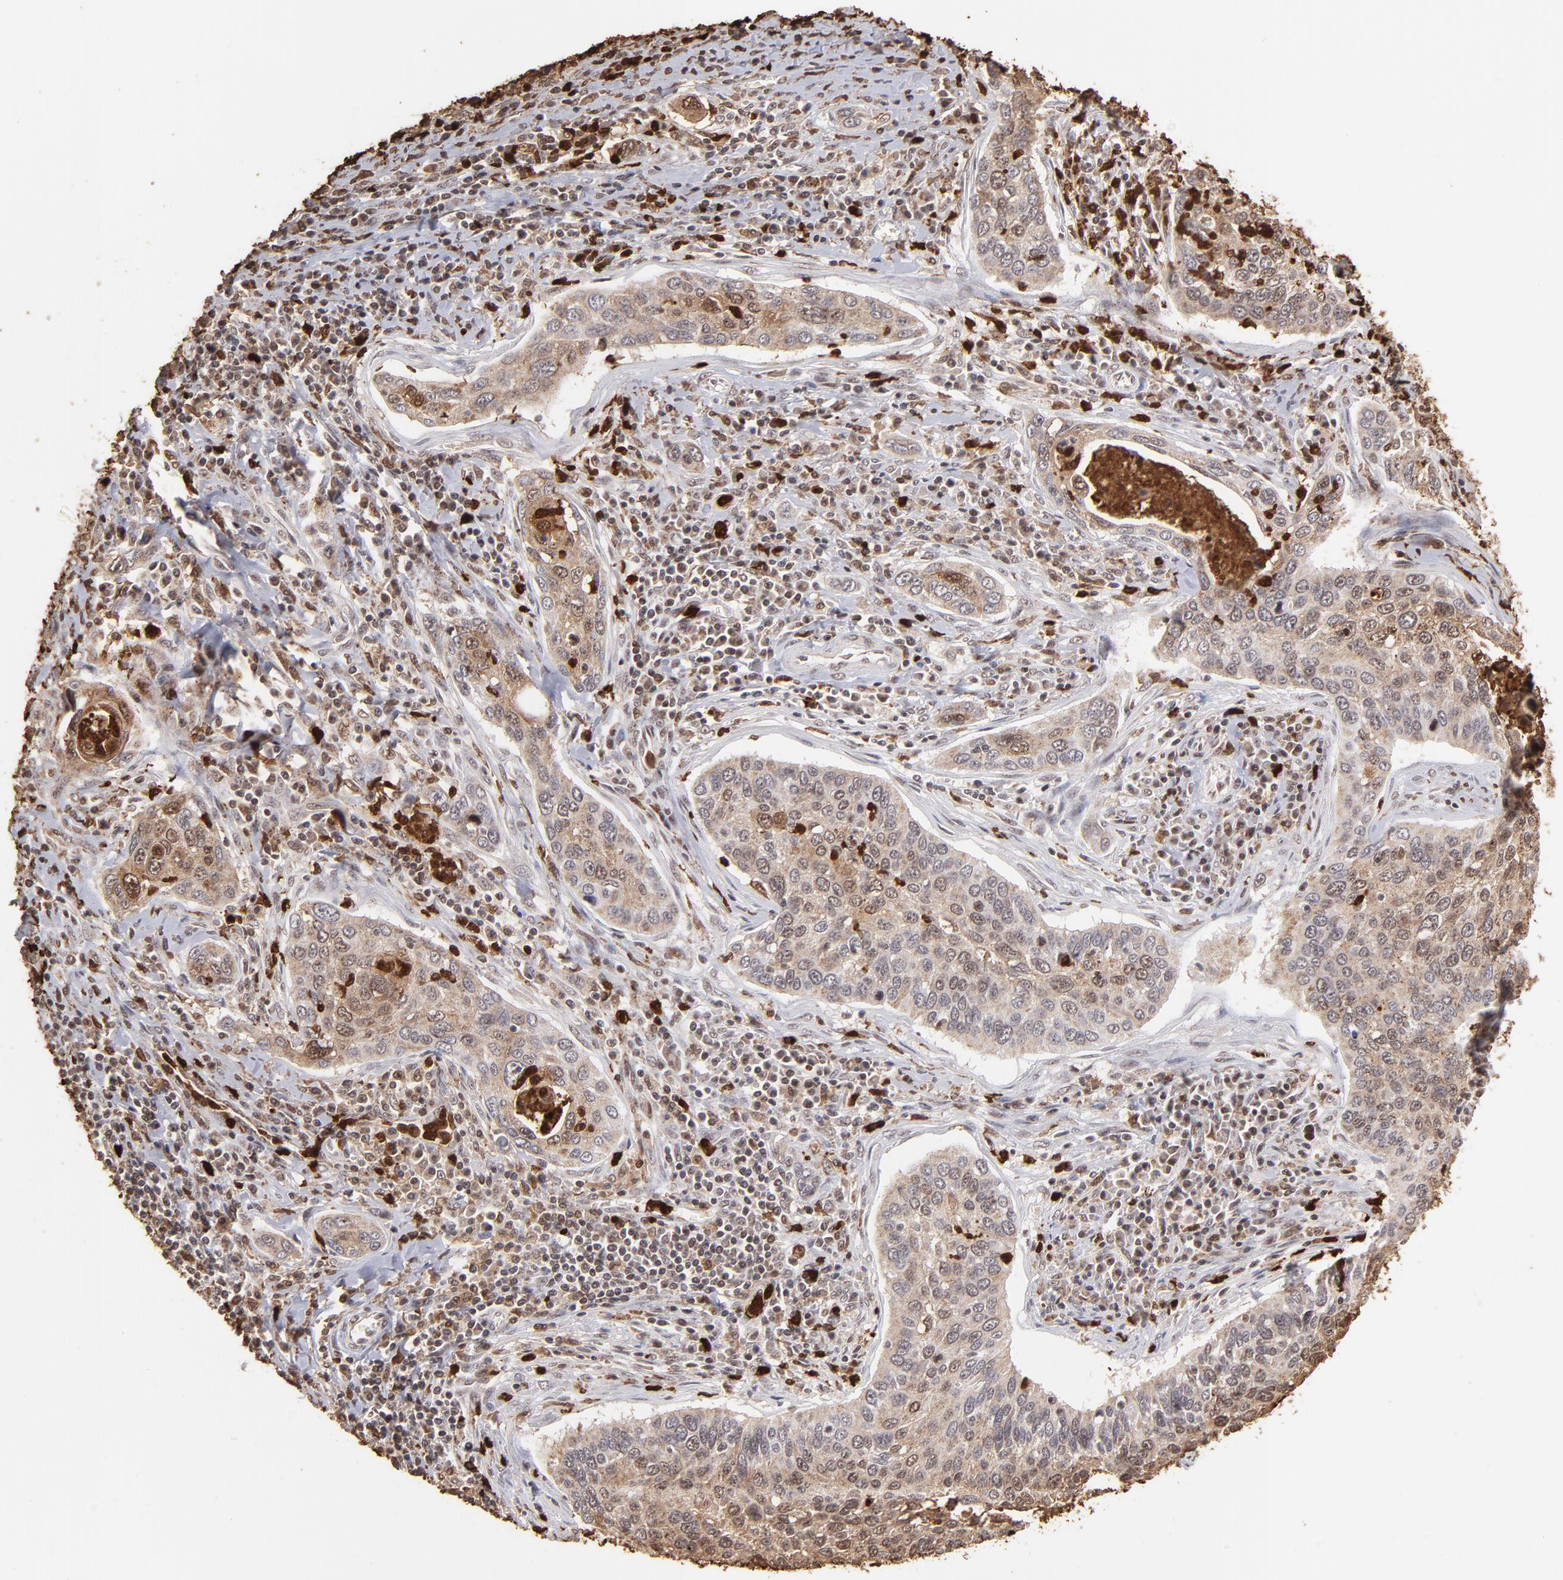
{"staining": {"intensity": "moderate", "quantity": ">75%", "location": "cytoplasmic/membranous,nuclear"}, "tissue": "cervical cancer", "cell_type": "Tumor cells", "image_type": "cancer", "snomed": [{"axis": "morphology", "description": "Squamous cell carcinoma, NOS"}, {"axis": "topography", "description": "Cervix"}], "caption": "Cervical cancer (squamous cell carcinoma) was stained to show a protein in brown. There is medium levels of moderate cytoplasmic/membranous and nuclear expression in about >75% of tumor cells.", "gene": "ZFX", "patient": {"sex": "female", "age": 53}}